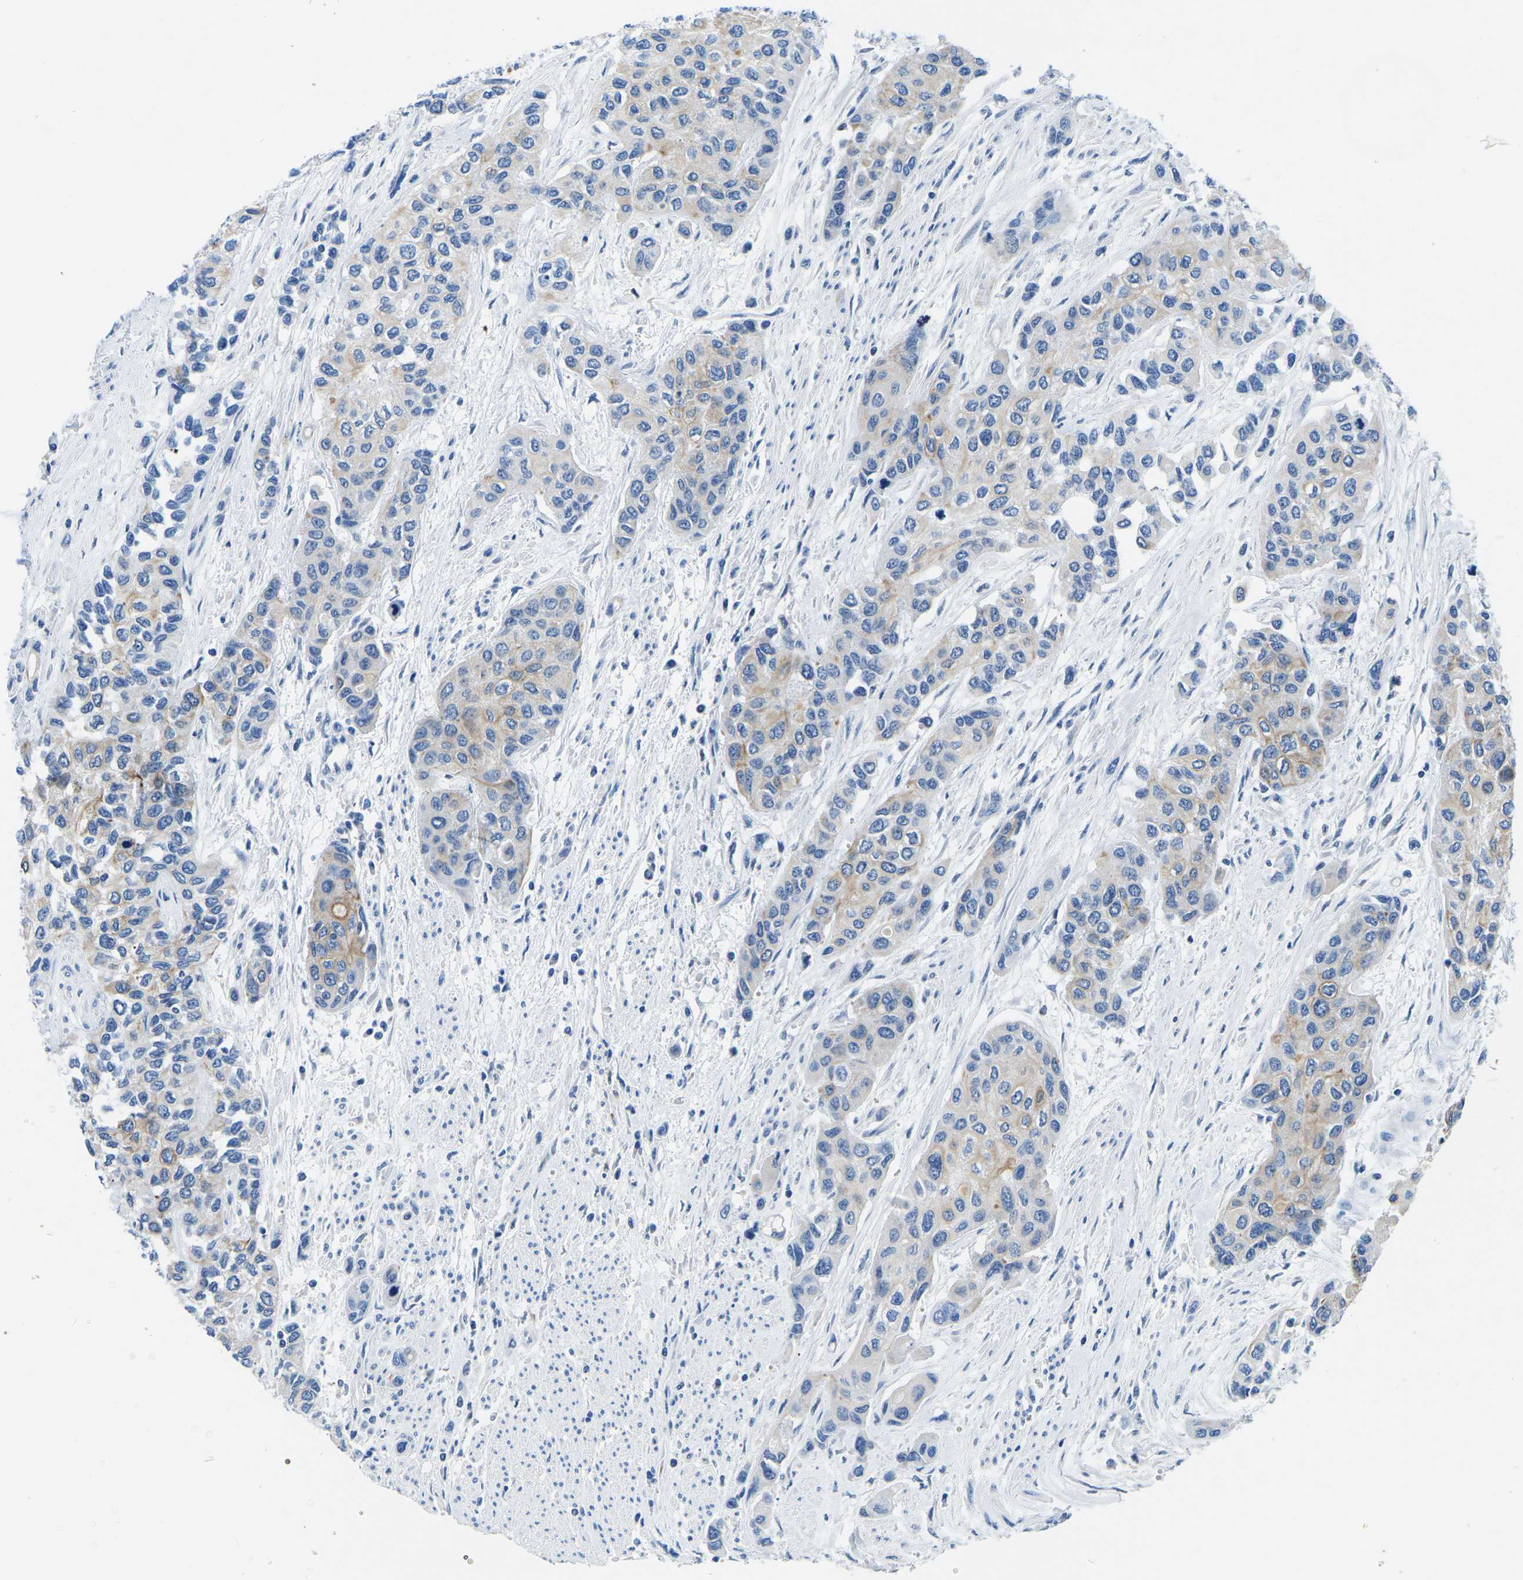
{"staining": {"intensity": "weak", "quantity": "25%-75%", "location": "cytoplasmic/membranous"}, "tissue": "urothelial cancer", "cell_type": "Tumor cells", "image_type": "cancer", "snomed": [{"axis": "morphology", "description": "Urothelial carcinoma, High grade"}, {"axis": "topography", "description": "Urinary bladder"}], "caption": "Immunohistochemistry histopathology image of human urothelial cancer stained for a protein (brown), which shows low levels of weak cytoplasmic/membranous staining in approximately 25%-75% of tumor cells.", "gene": "TM6SF1", "patient": {"sex": "female", "age": 56}}